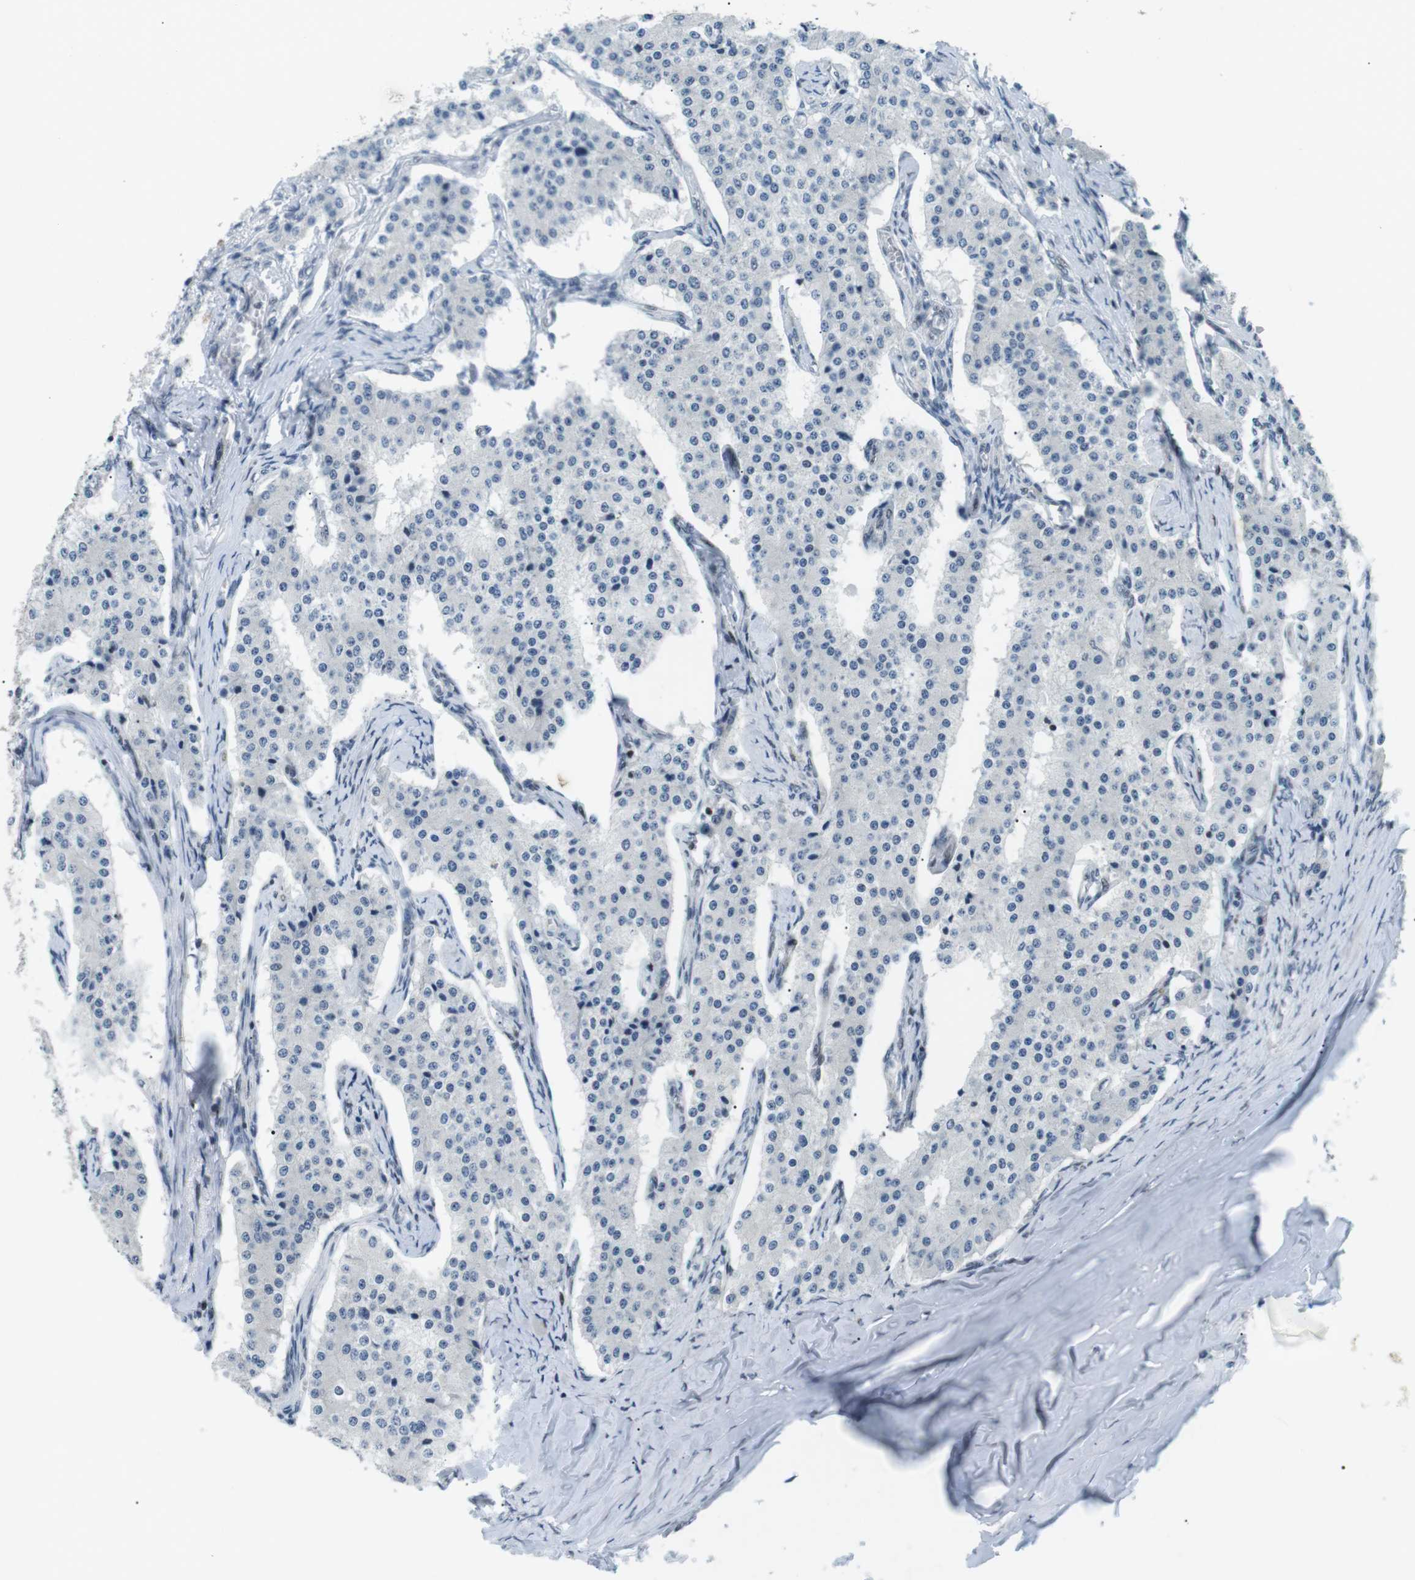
{"staining": {"intensity": "negative", "quantity": "none", "location": "none"}, "tissue": "carcinoid", "cell_type": "Tumor cells", "image_type": "cancer", "snomed": [{"axis": "morphology", "description": "Carcinoid, malignant, NOS"}, {"axis": "topography", "description": "Colon"}], "caption": "DAB immunohistochemical staining of human malignant carcinoid exhibits no significant expression in tumor cells. (DAB IHC visualized using brightfield microscopy, high magnification).", "gene": "CDC27", "patient": {"sex": "female", "age": 52}}